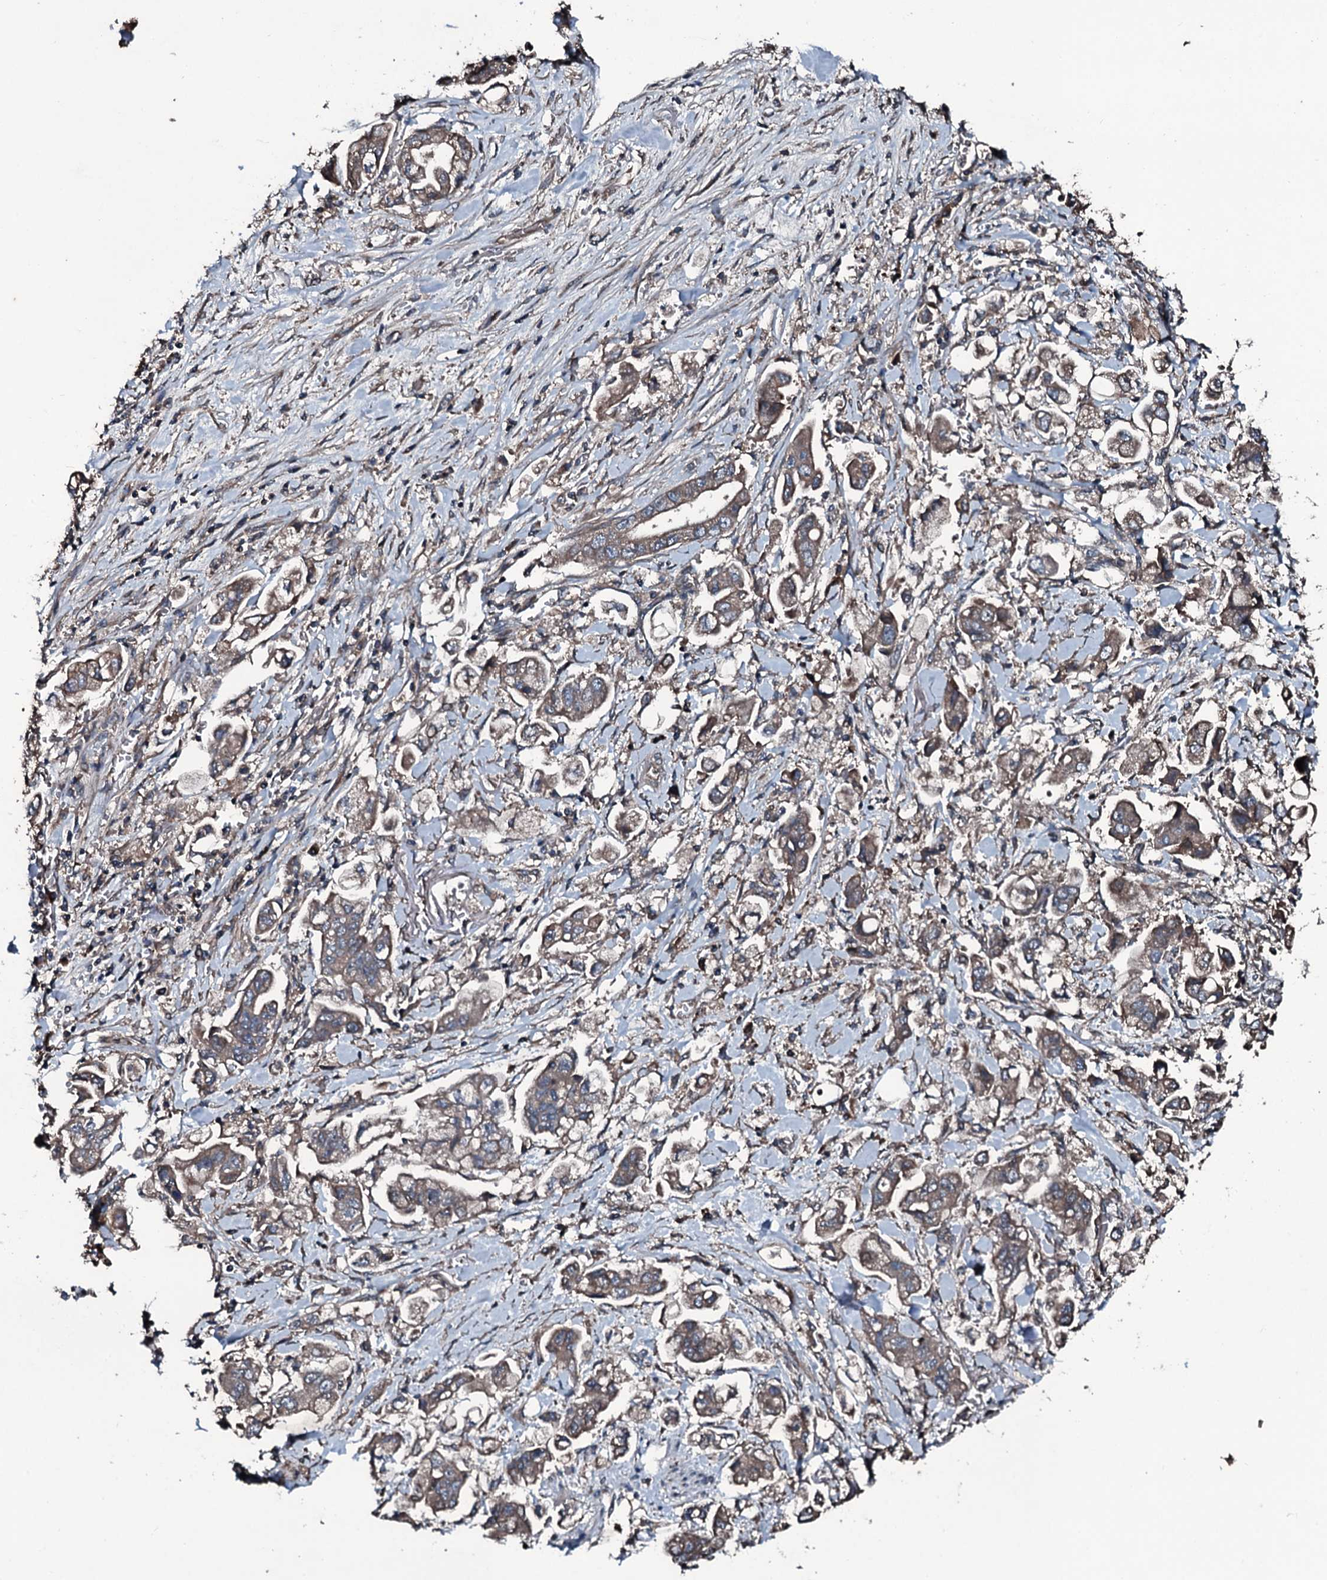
{"staining": {"intensity": "moderate", "quantity": ">75%", "location": "cytoplasmic/membranous"}, "tissue": "stomach cancer", "cell_type": "Tumor cells", "image_type": "cancer", "snomed": [{"axis": "morphology", "description": "Adenocarcinoma, NOS"}, {"axis": "topography", "description": "Stomach"}], "caption": "The photomicrograph reveals staining of stomach cancer, revealing moderate cytoplasmic/membranous protein expression (brown color) within tumor cells. (DAB (3,3'-diaminobenzidine) IHC, brown staining for protein, blue staining for nuclei).", "gene": "AARS1", "patient": {"sex": "male", "age": 62}}